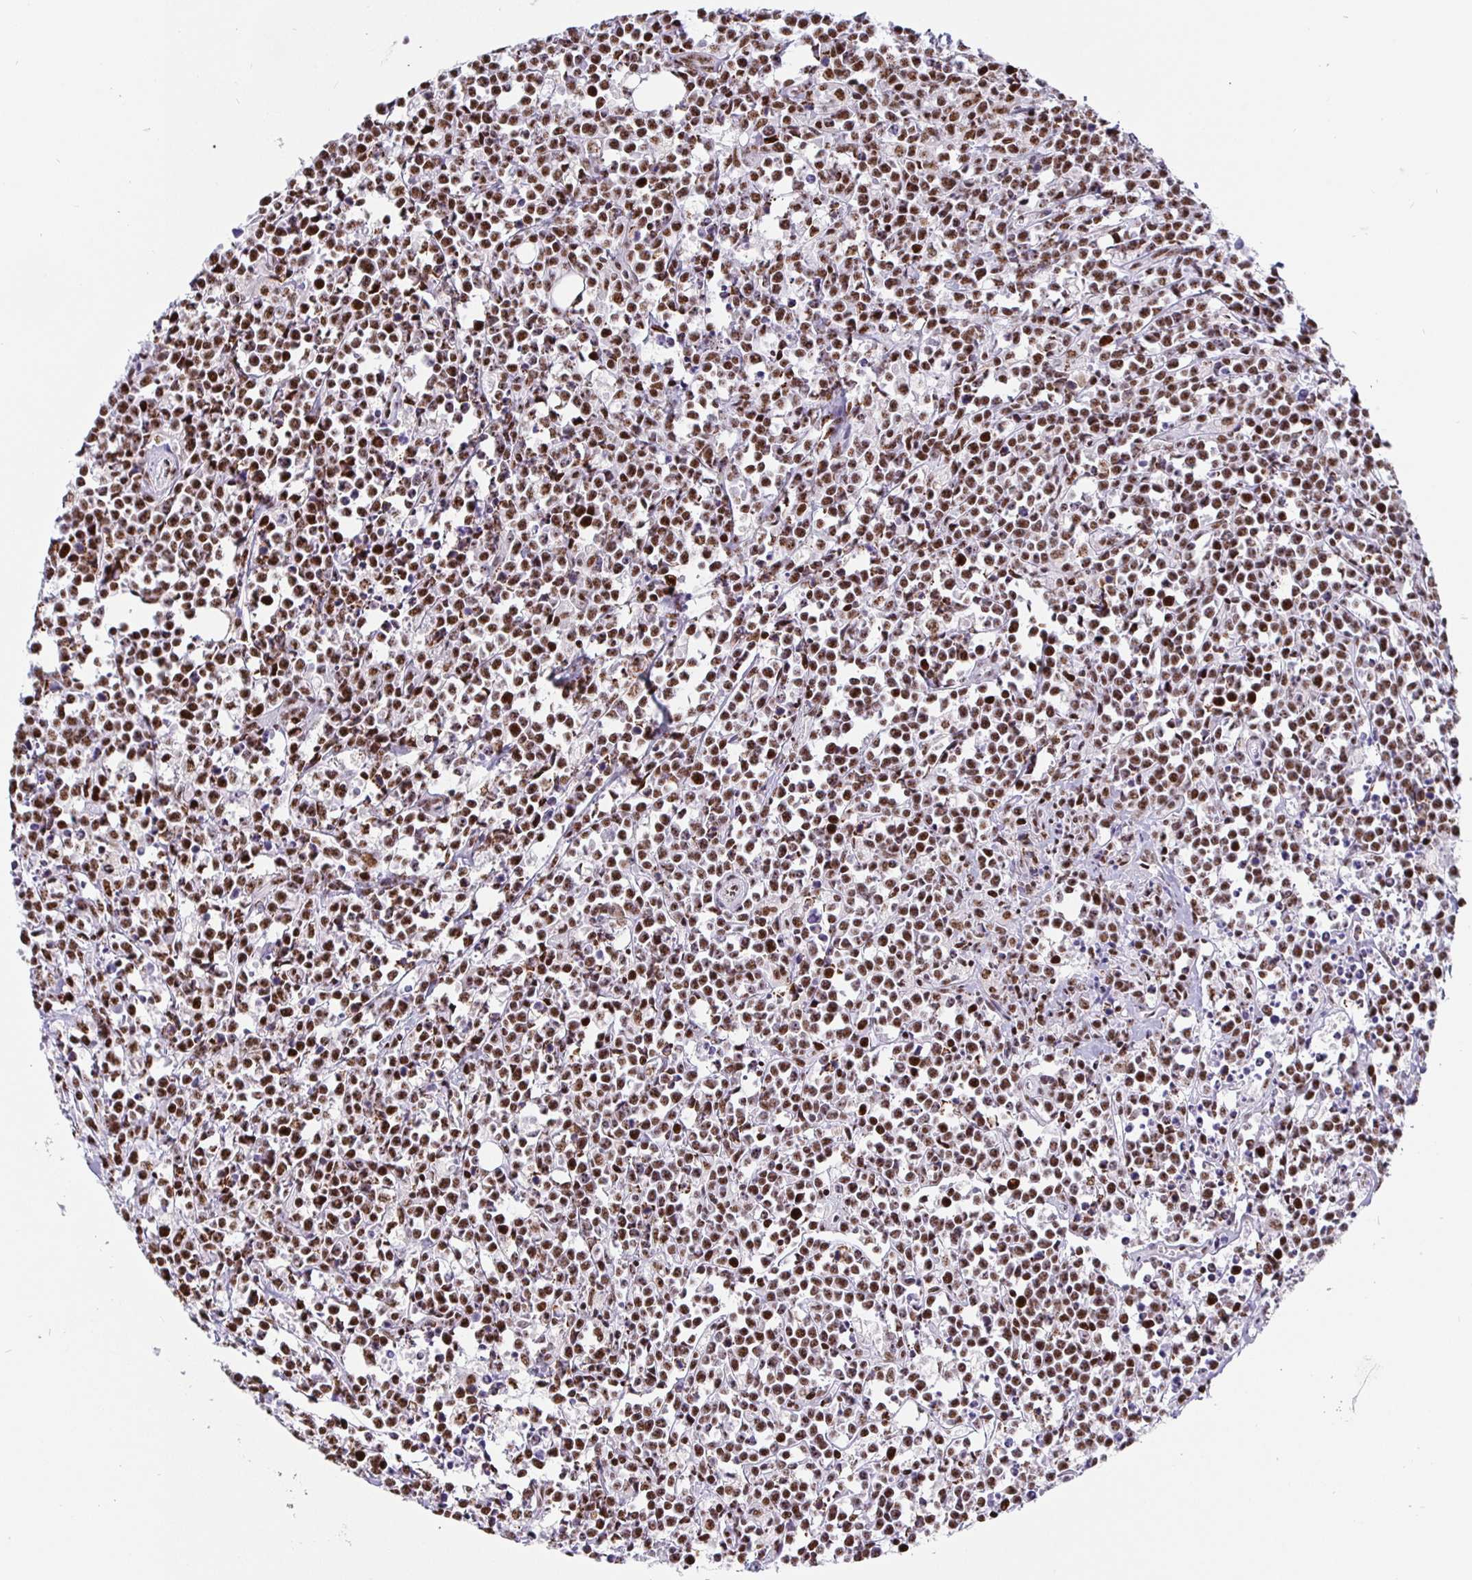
{"staining": {"intensity": "moderate", "quantity": ">75%", "location": "nuclear"}, "tissue": "lymphoma", "cell_type": "Tumor cells", "image_type": "cancer", "snomed": [{"axis": "morphology", "description": "Malignant lymphoma, non-Hodgkin's type, High grade"}, {"axis": "topography", "description": "Small intestine"}], "caption": "Immunohistochemistry micrograph of neoplastic tissue: human malignant lymphoma, non-Hodgkin's type (high-grade) stained using IHC reveals medium levels of moderate protein expression localized specifically in the nuclear of tumor cells, appearing as a nuclear brown color.", "gene": "SETD5", "patient": {"sex": "female", "age": 56}}